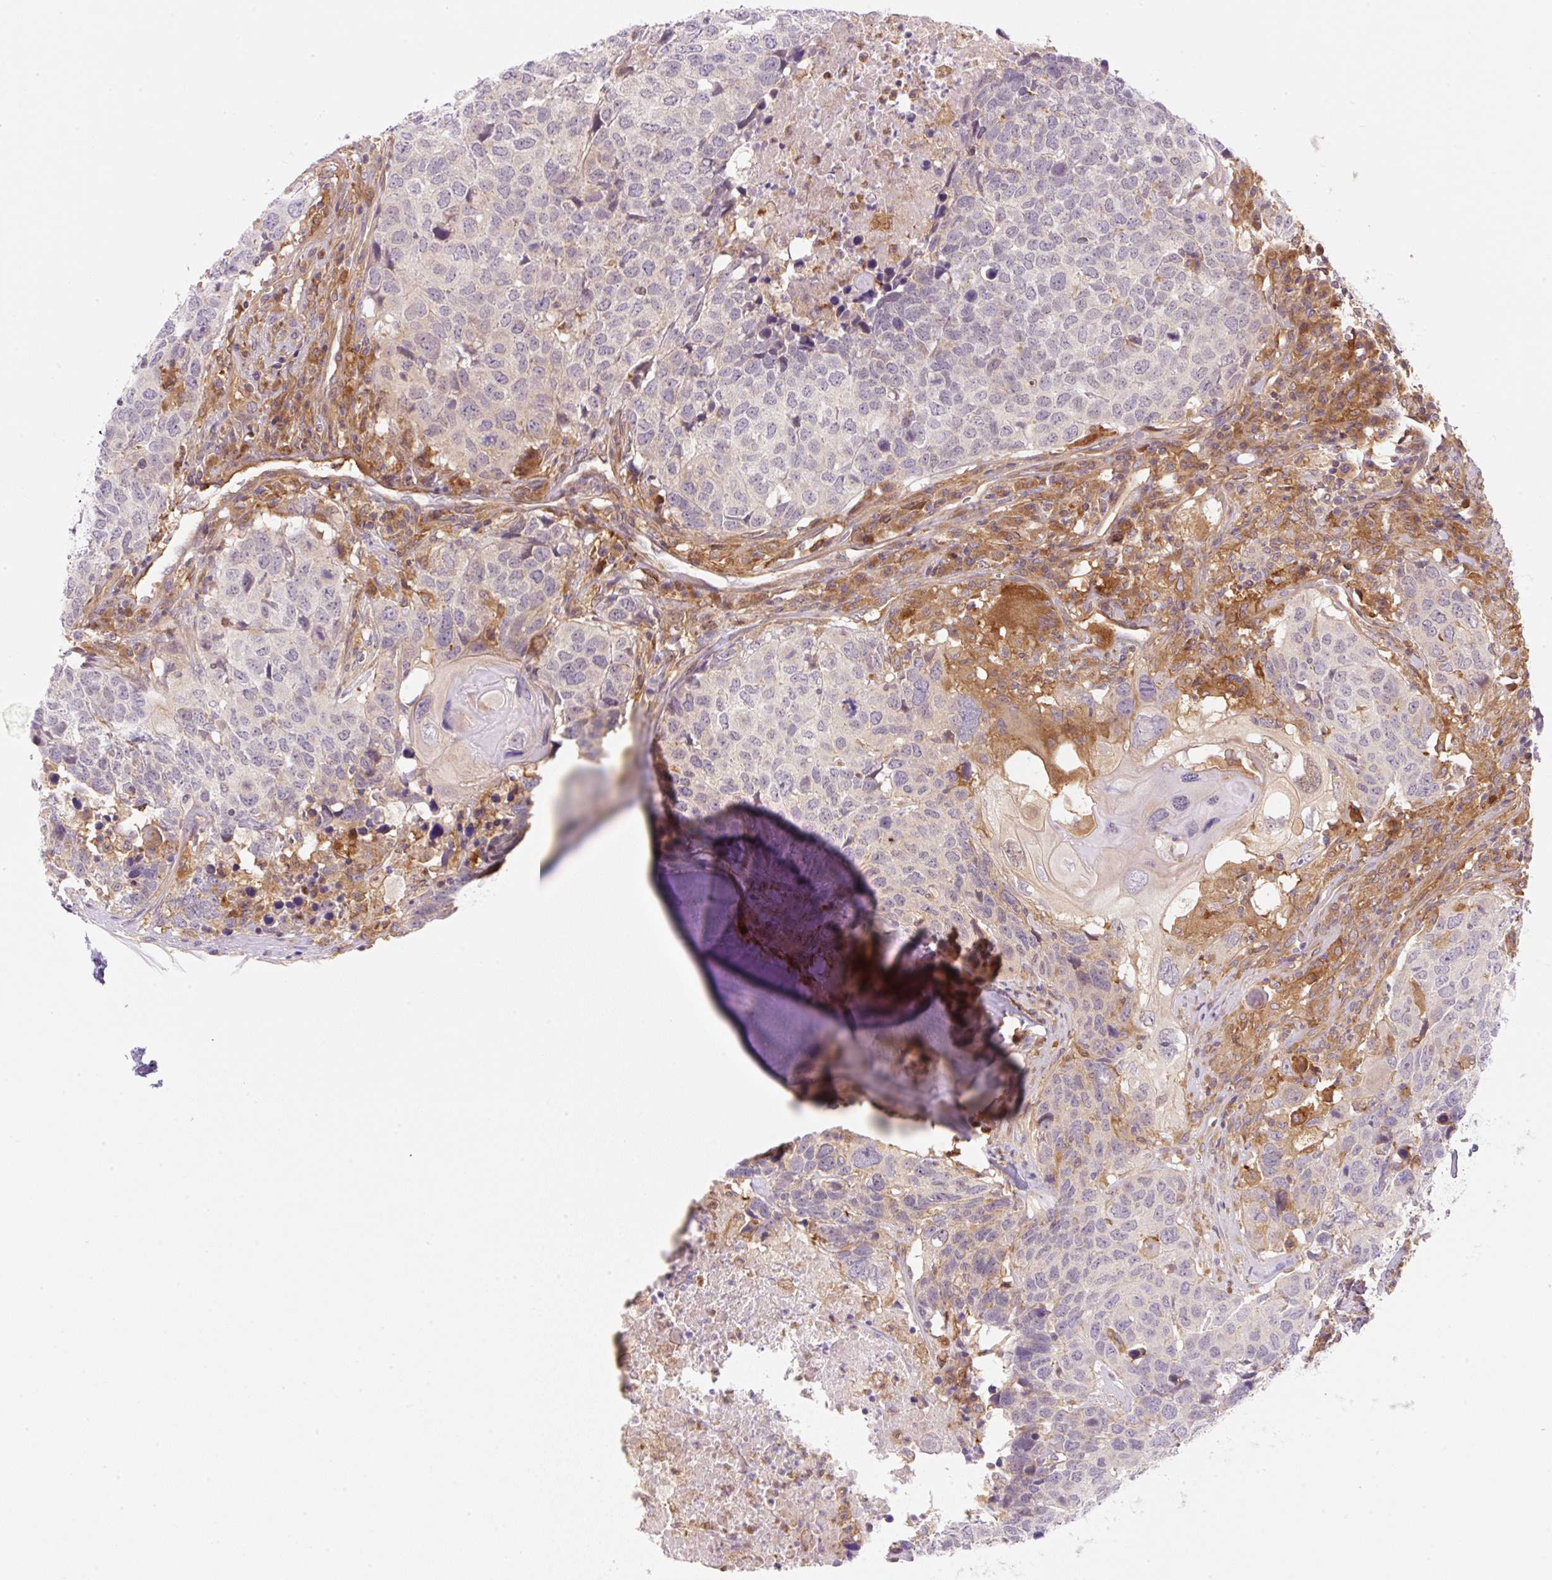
{"staining": {"intensity": "negative", "quantity": "none", "location": "none"}, "tissue": "head and neck cancer", "cell_type": "Tumor cells", "image_type": "cancer", "snomed": [{"axis": "morphology", "description": "Normal tissue, NOS"}, {"axis": "morphology", "description": "Squamous cell carcinoma, NOS"}, {"axis": "topography", "description": "Skeletal muscle"}, {"axis": "topography", "description": "Vascular tissue"}, {"axis": "topography", "description": "Peripheral nerve tissue"}, {"axis": "topography", "description": "Head-Neck"}], "caption": "DAB (3,3'-diaminobenzidine) immunohistochemical staining of head and neck cancer exhibits no significant staining in tumor cells.", "gene": "OMA1", "patient": {"sex": "male", "age": 66}}